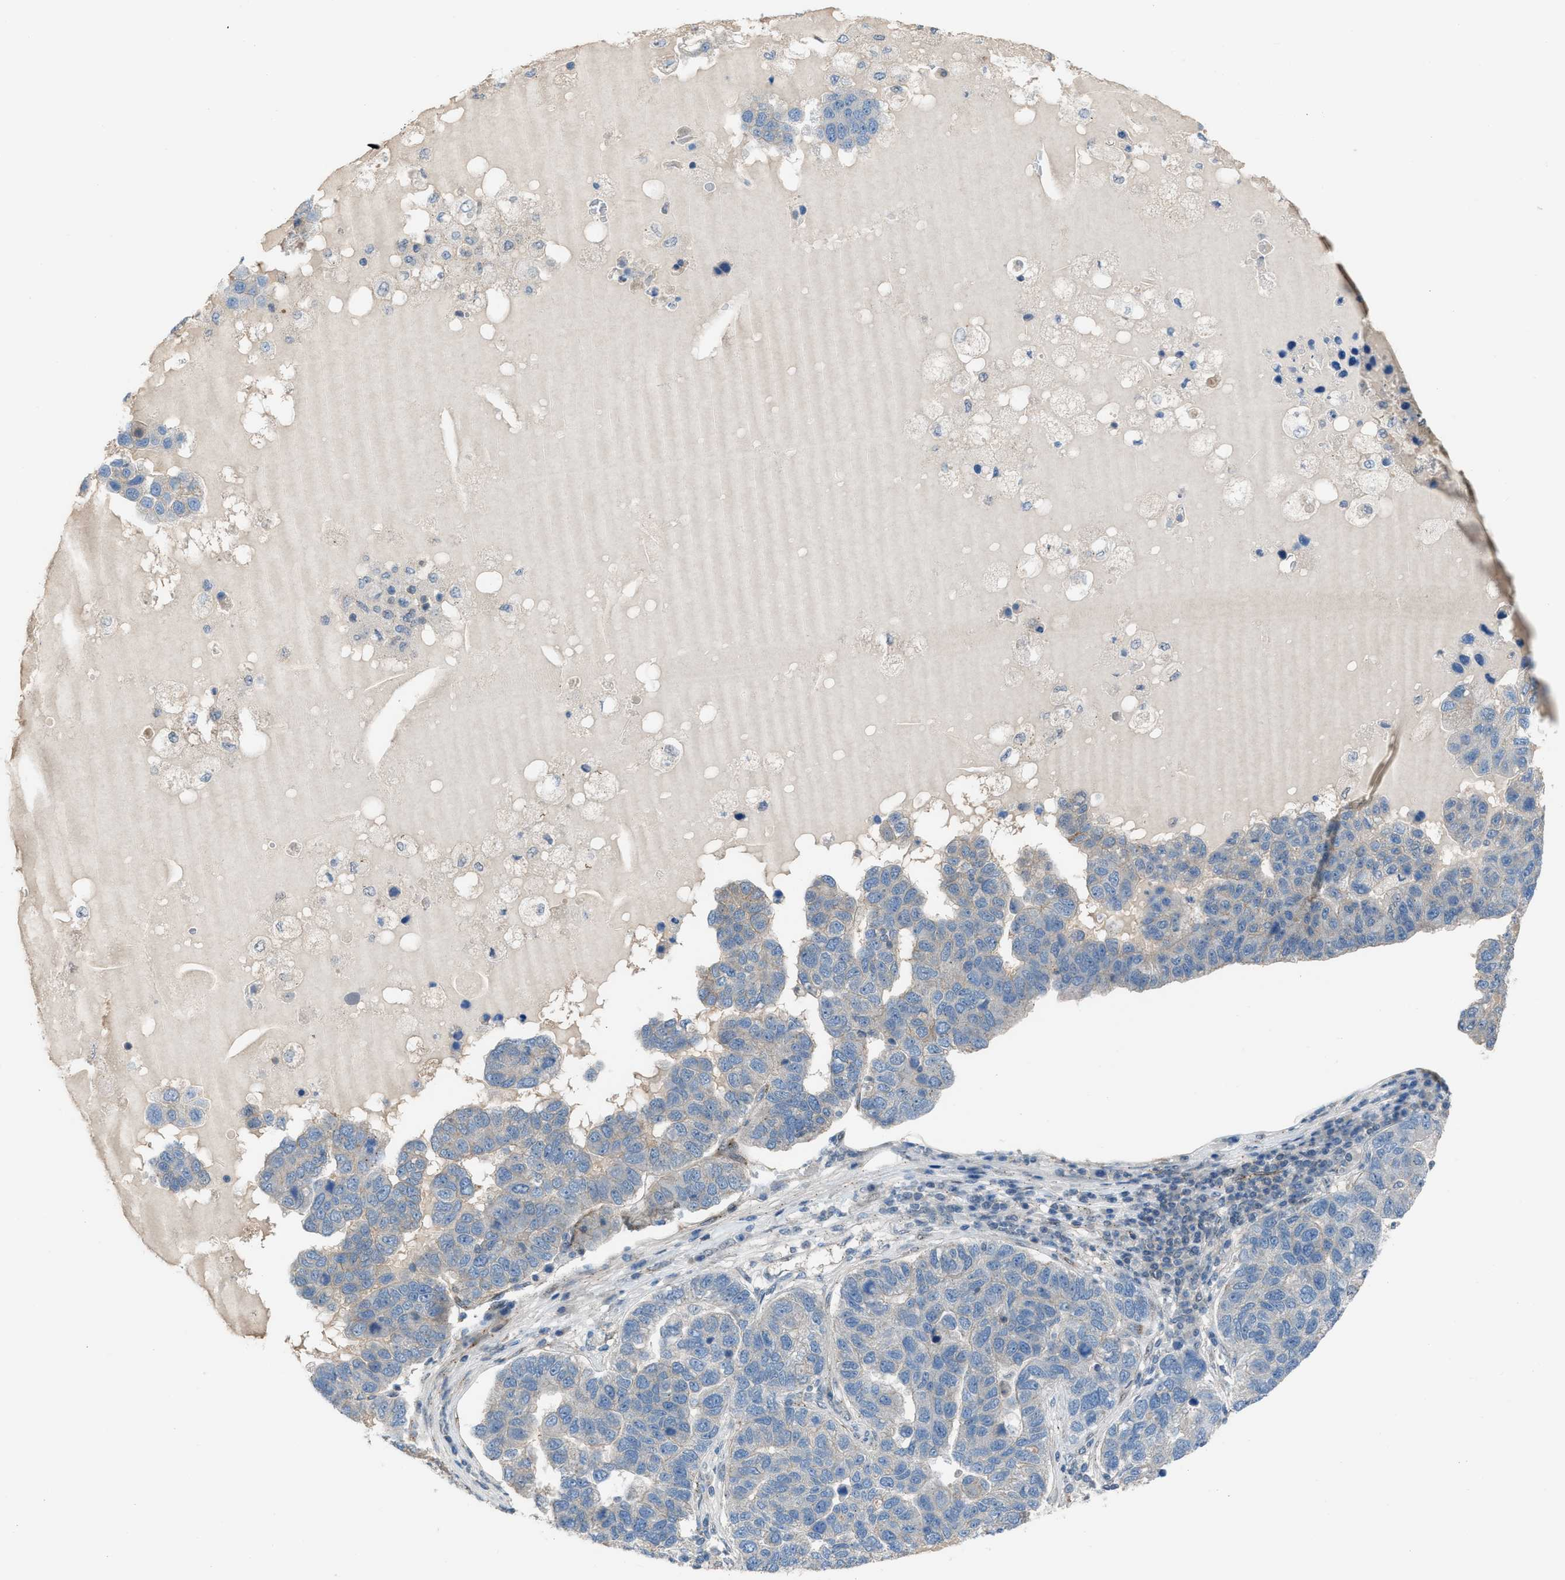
{"staining": {"intensity": "negative", "quantity": "none", "location": "none"}, "tissue": "pancreatic cancer", "cell_type": "Tumor cells", "image_type": "cancer", "snomed": [{"axis": "morphology", "description": "Adenocarcinoma, NOS"}, {"axis": "topography", "description": "Pancreas"}], "caption": "IHC histopathology image of human pancreatic cancer stained for a protein (brown), which displays no expression in tumor cells.", "gene": "CRTC1", "patient": {"sex": "female", "age": 61}}